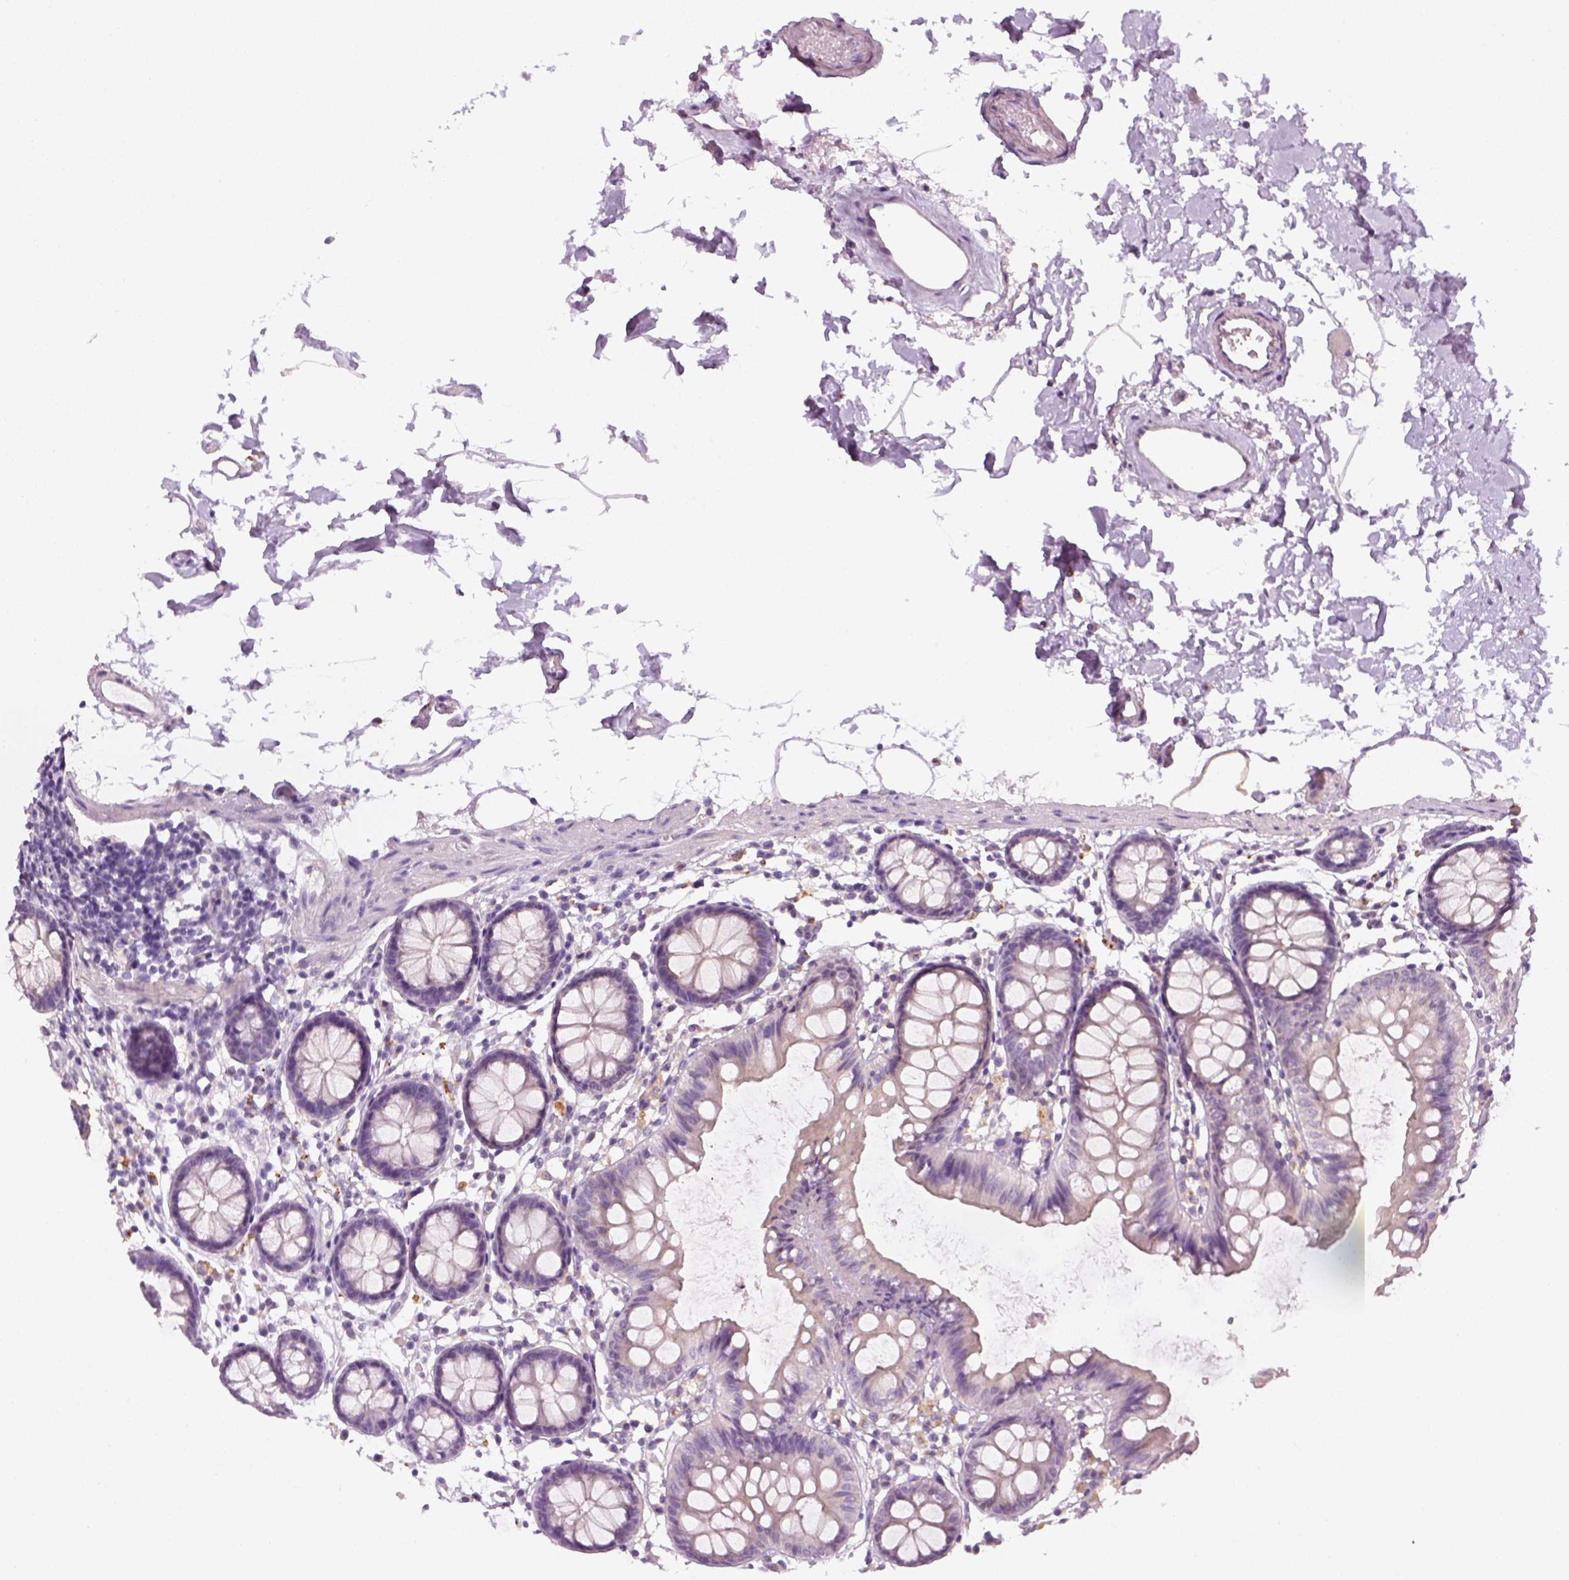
{"staining": {"intensity": "negative", "quantity": "none", "location": "none"}, "tissue": "colon", "cell_type": "Endothelial cells", "image_type": "normal", "snomed": [{"axis": "morphology", "description": "Normal tissue, NOS"}, {"axis": "topography", "description": "Colon"}], "caption": "This micrograph is of normal colon stained with immunohistochemistry to label a protein in brown with the nuclei are counter-stained blue. There is no staining in endothelial cells. (Immunohistochemistry, brightfield microscopy, high magnification).", "gene": "FAM163B", "patient": {"sex": "female", "age": 84}}